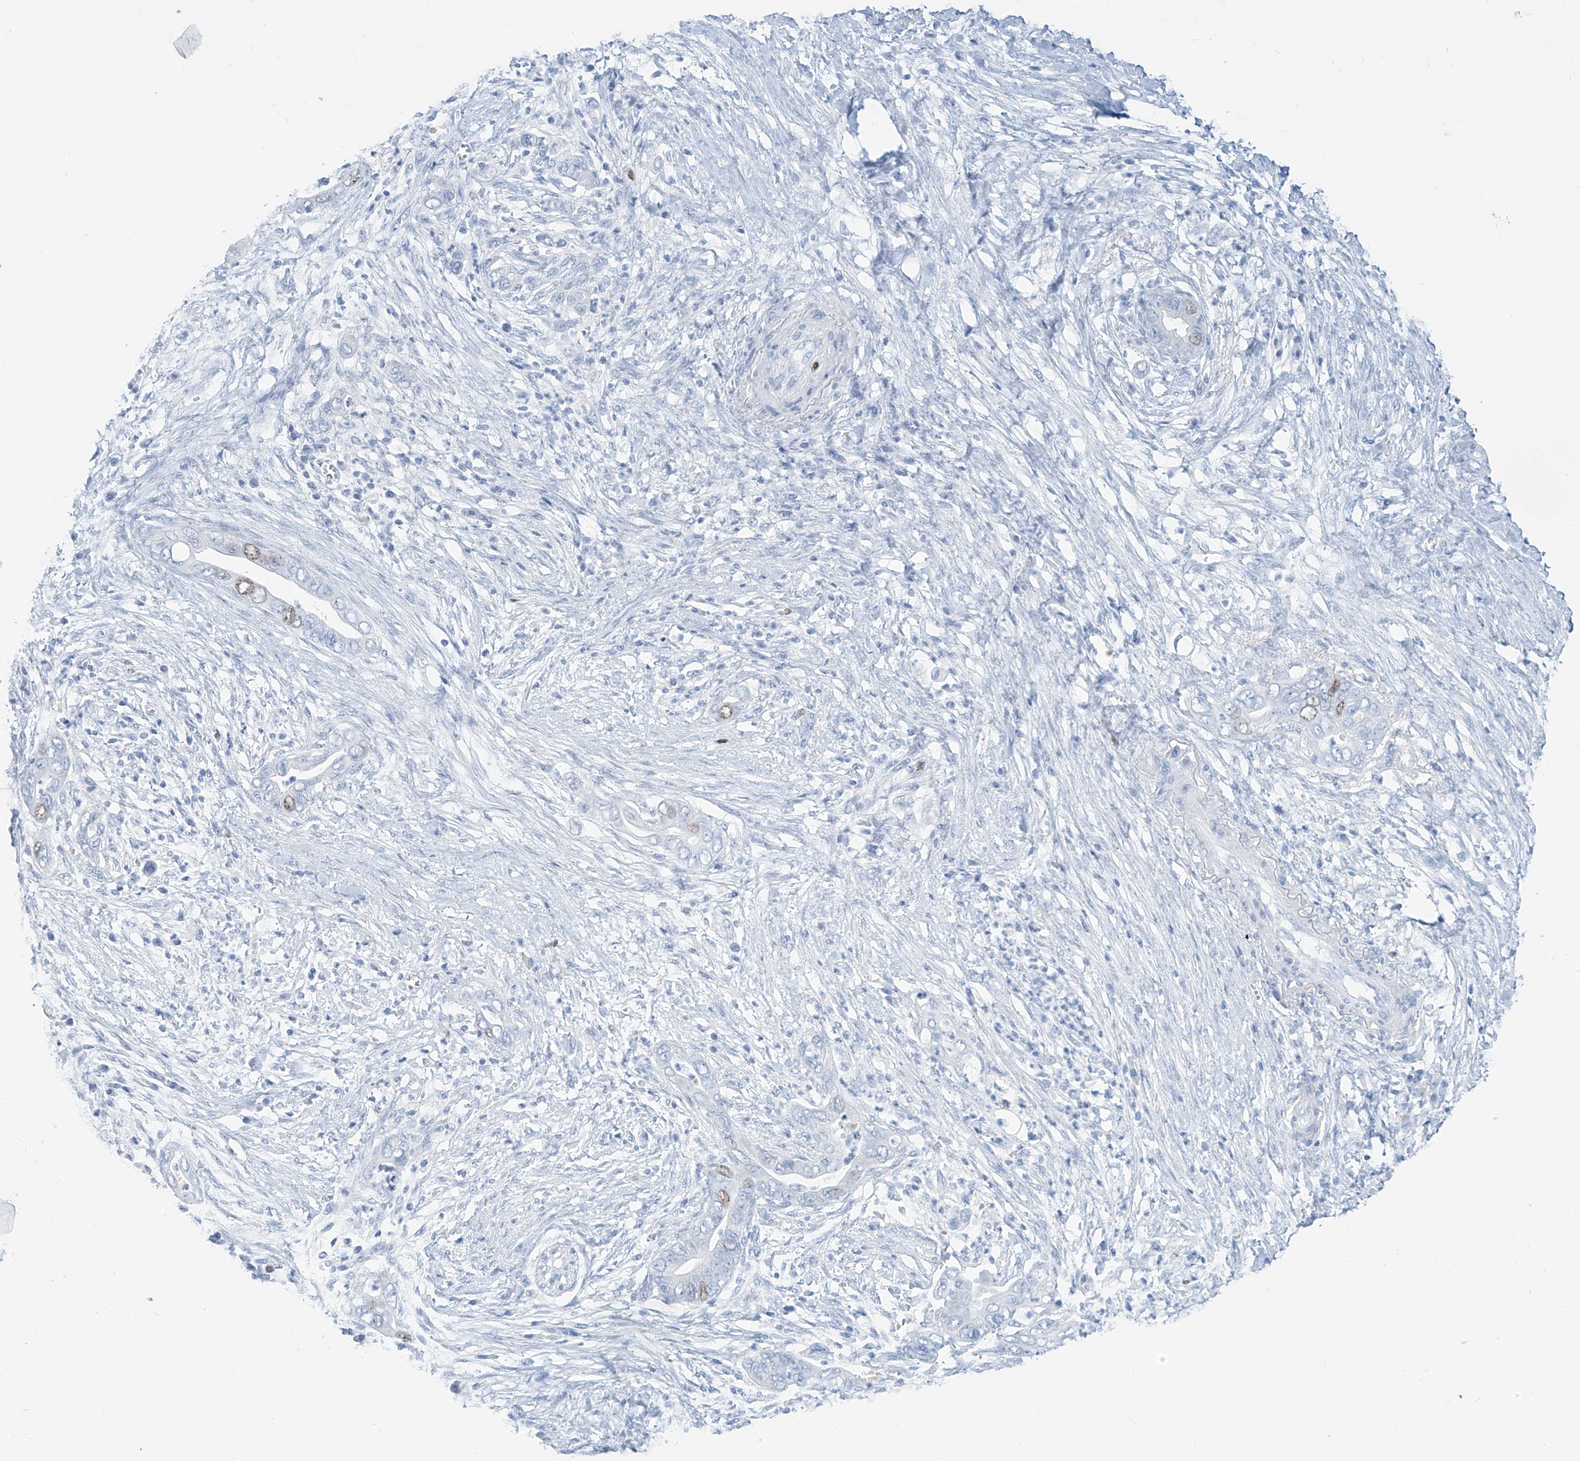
{"staining": {"intensity": "weak", "quantity": "<25%", "location": "nuclear"}, "tissue": "pancreatic cancer", "cell_type": "Tumor cells", "image_type": "cancer", "snomed": [{"axis": "morphology", "description": "Adenocarcinoma, NOS"}, {"axis": "topography", "description": "Pancreas"}], "caption": "Protein analysis of pancreatic adenocarcinoma reveals no significant positivity in tumor cells.", "gene": "SGO2", "patient": {"sex": "male", "age": 75}}